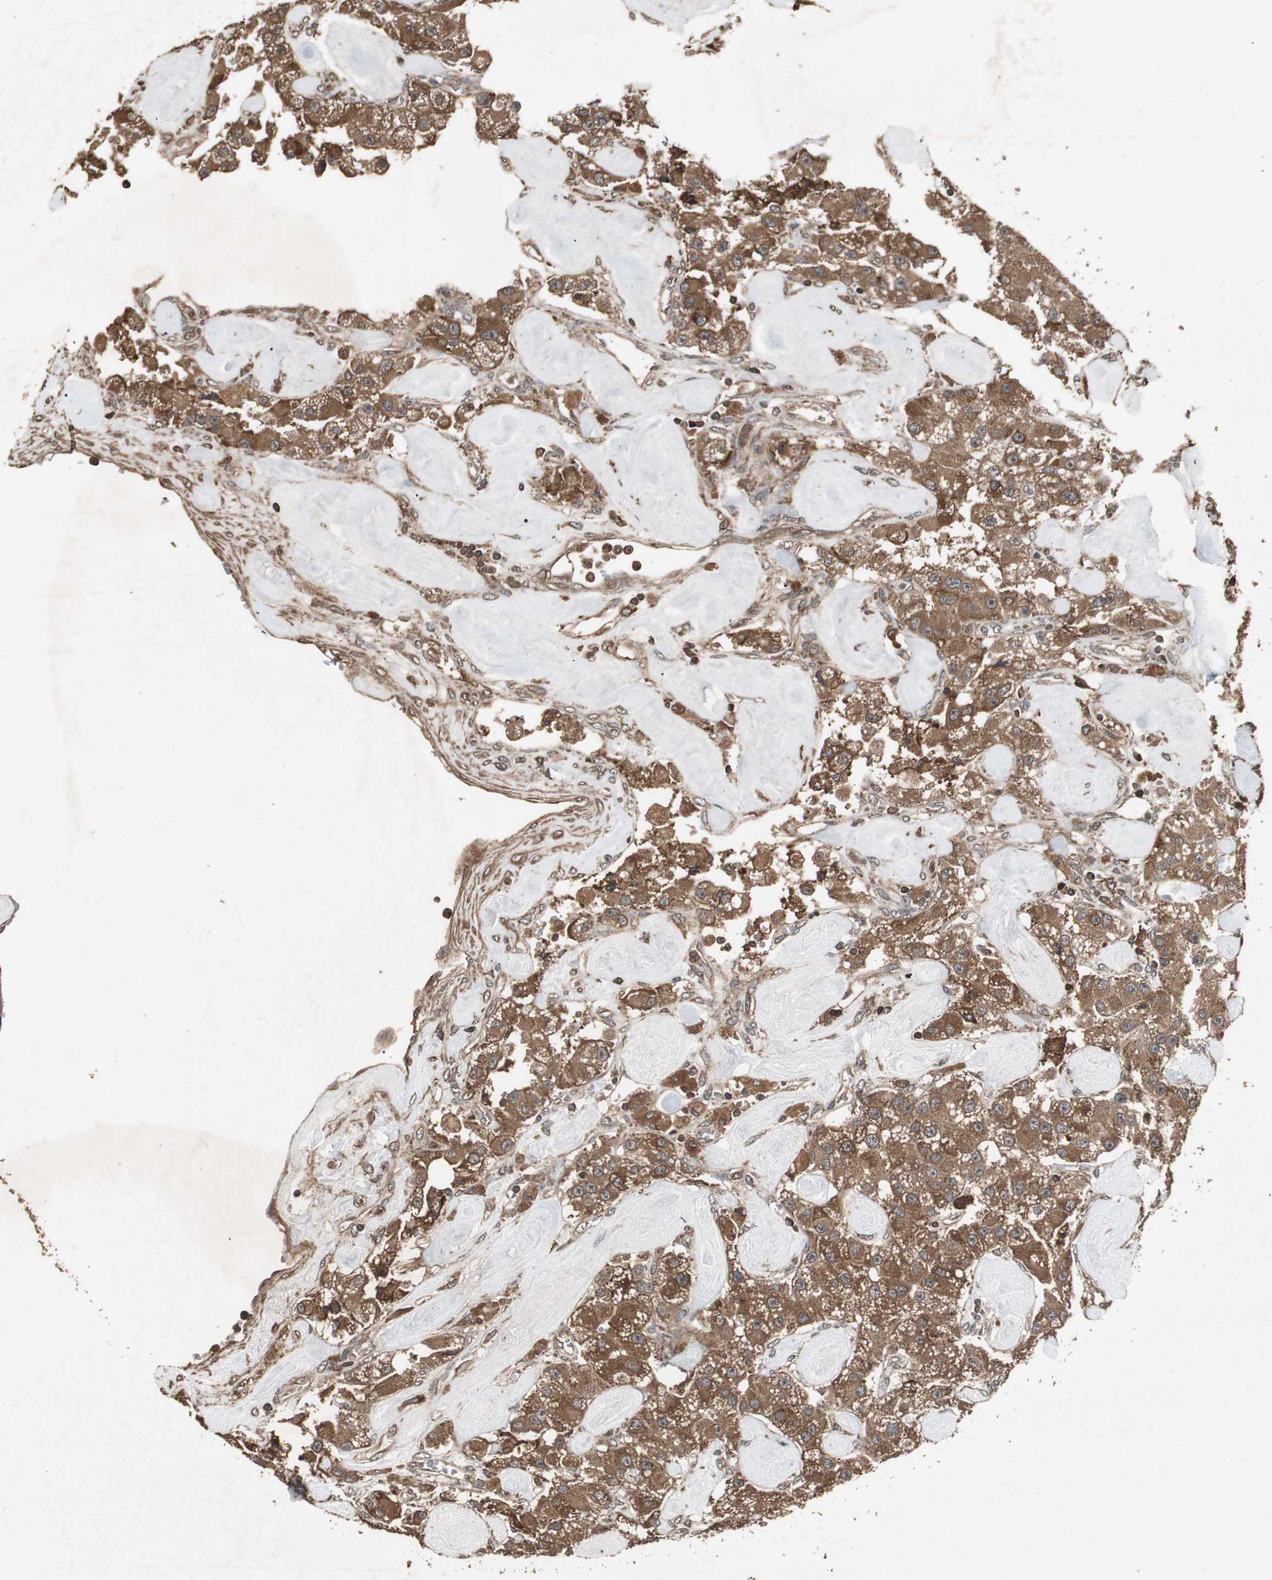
{"staining": {"intensity": "strong", "quantity": ">75%", "location": "cytoplasmic/membranous"}, "tissue": "carcinoid", "cell_type": "Tumor cells", "image_type": "cancer", "snomed": [{"axis": "morphology", "description": "Carcinoid, malignant, NOS"}, {"axis": "topography", "description": "Pancreas"}], "caption": "A micrograph showing strong cytoplasmic/membranous expression in approximately >75% of tumor cells in carcinoid, as visualized by brown immunohistochemical staining.", "gene": "LAMTOR5", "patient": {"sex": "male", "age": 41}}